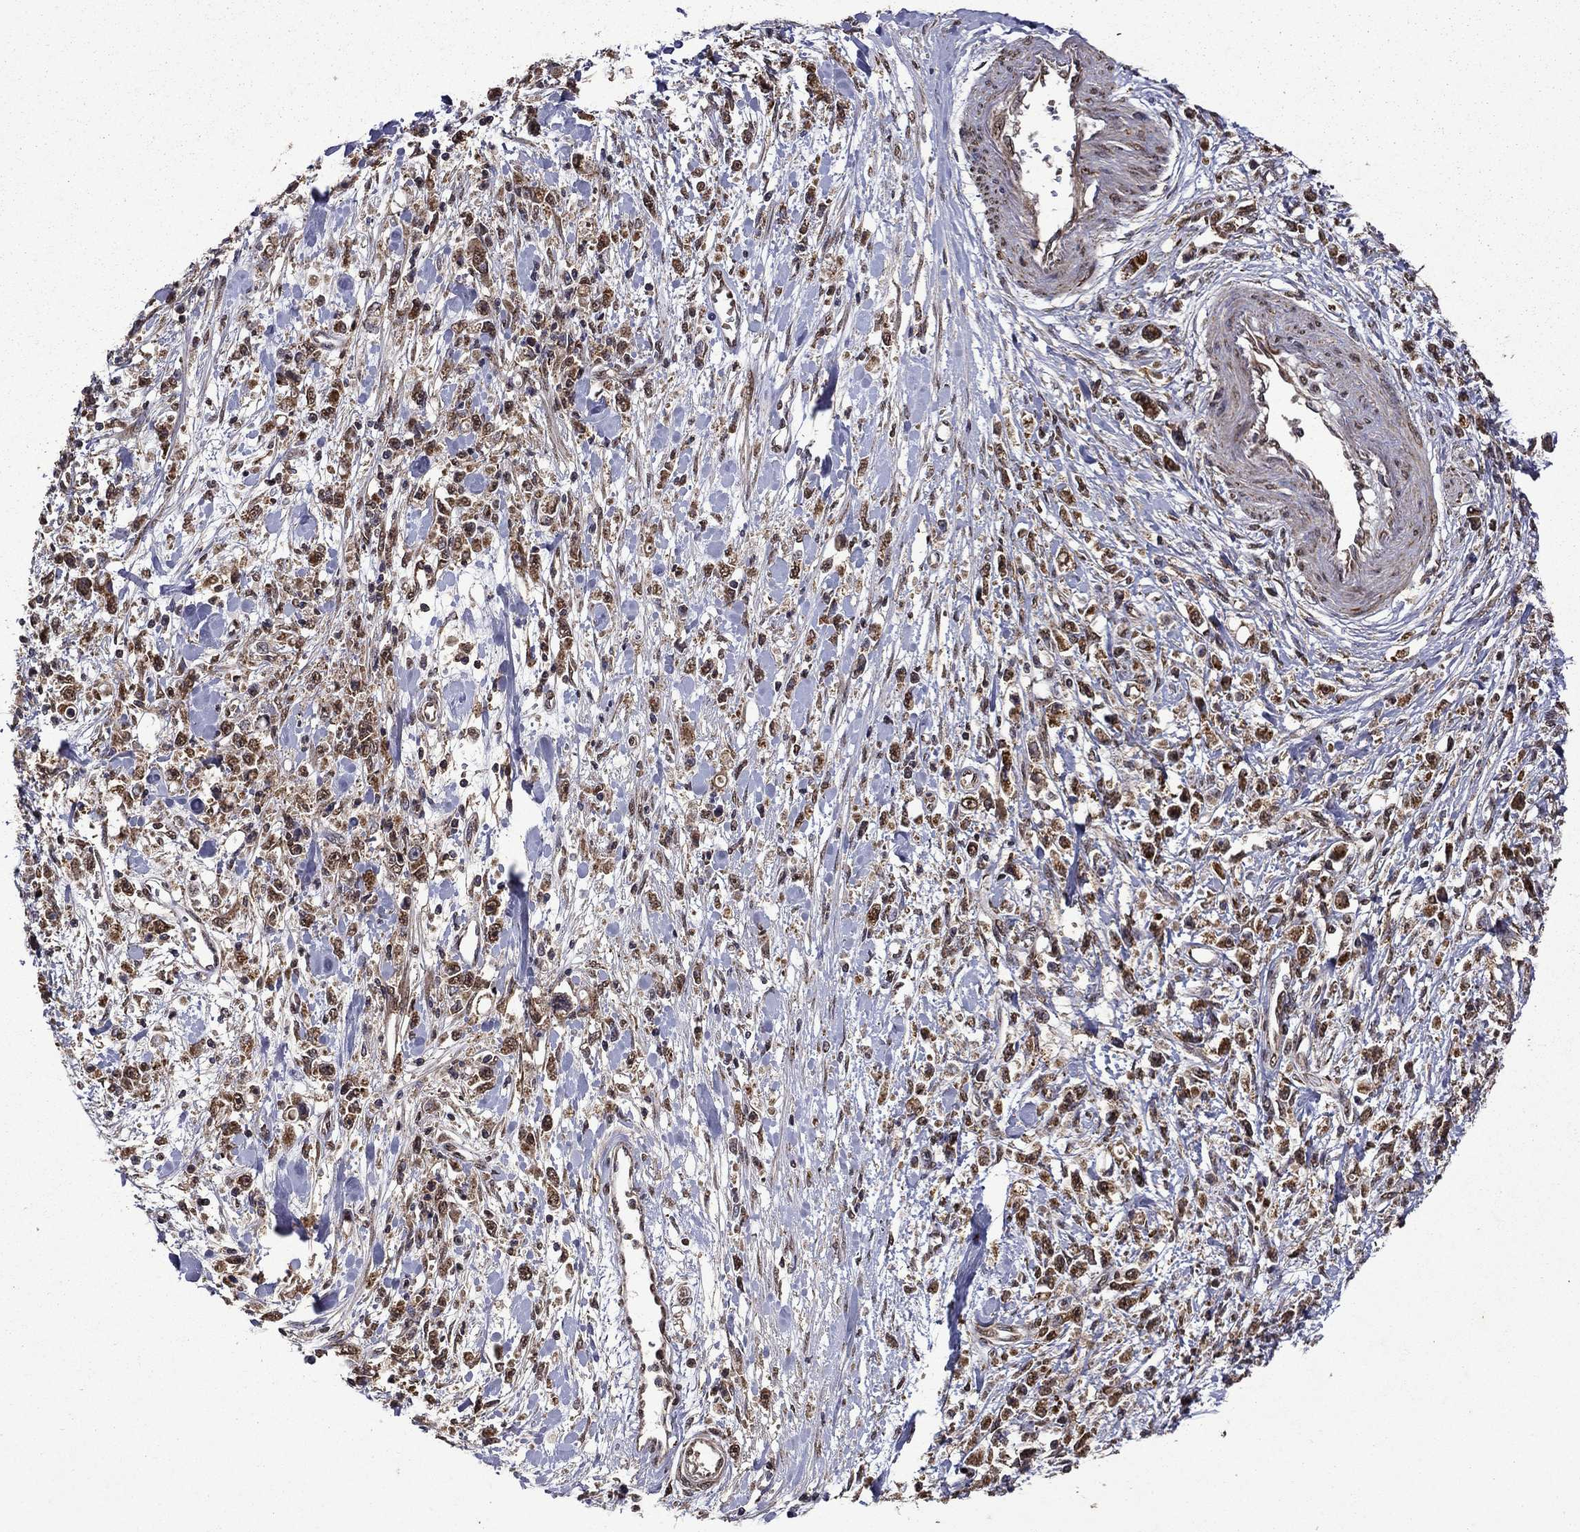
{"staining": {"intensity": "strong", "quantity": ">75%", "location": "cytoplasmic/membranous"}, "tissue": "stomach cancer", "cell_type": "Tumor cells", "image_type": "cancer", "snomed": [{"axis": "morphology", "description": "Adenocarcinoma, NOS"}, {"axis": "topography", "description": "Stomach"}], "caption": "IHC (DAB) staining of human stomach cancer (adenocarcinoma) shows strong cytoplasmic/membranous protein positivity in approximately >75% of tumor cells.", "gene": "ITM2B", "patient": {"sex": "female", "age": 59}}